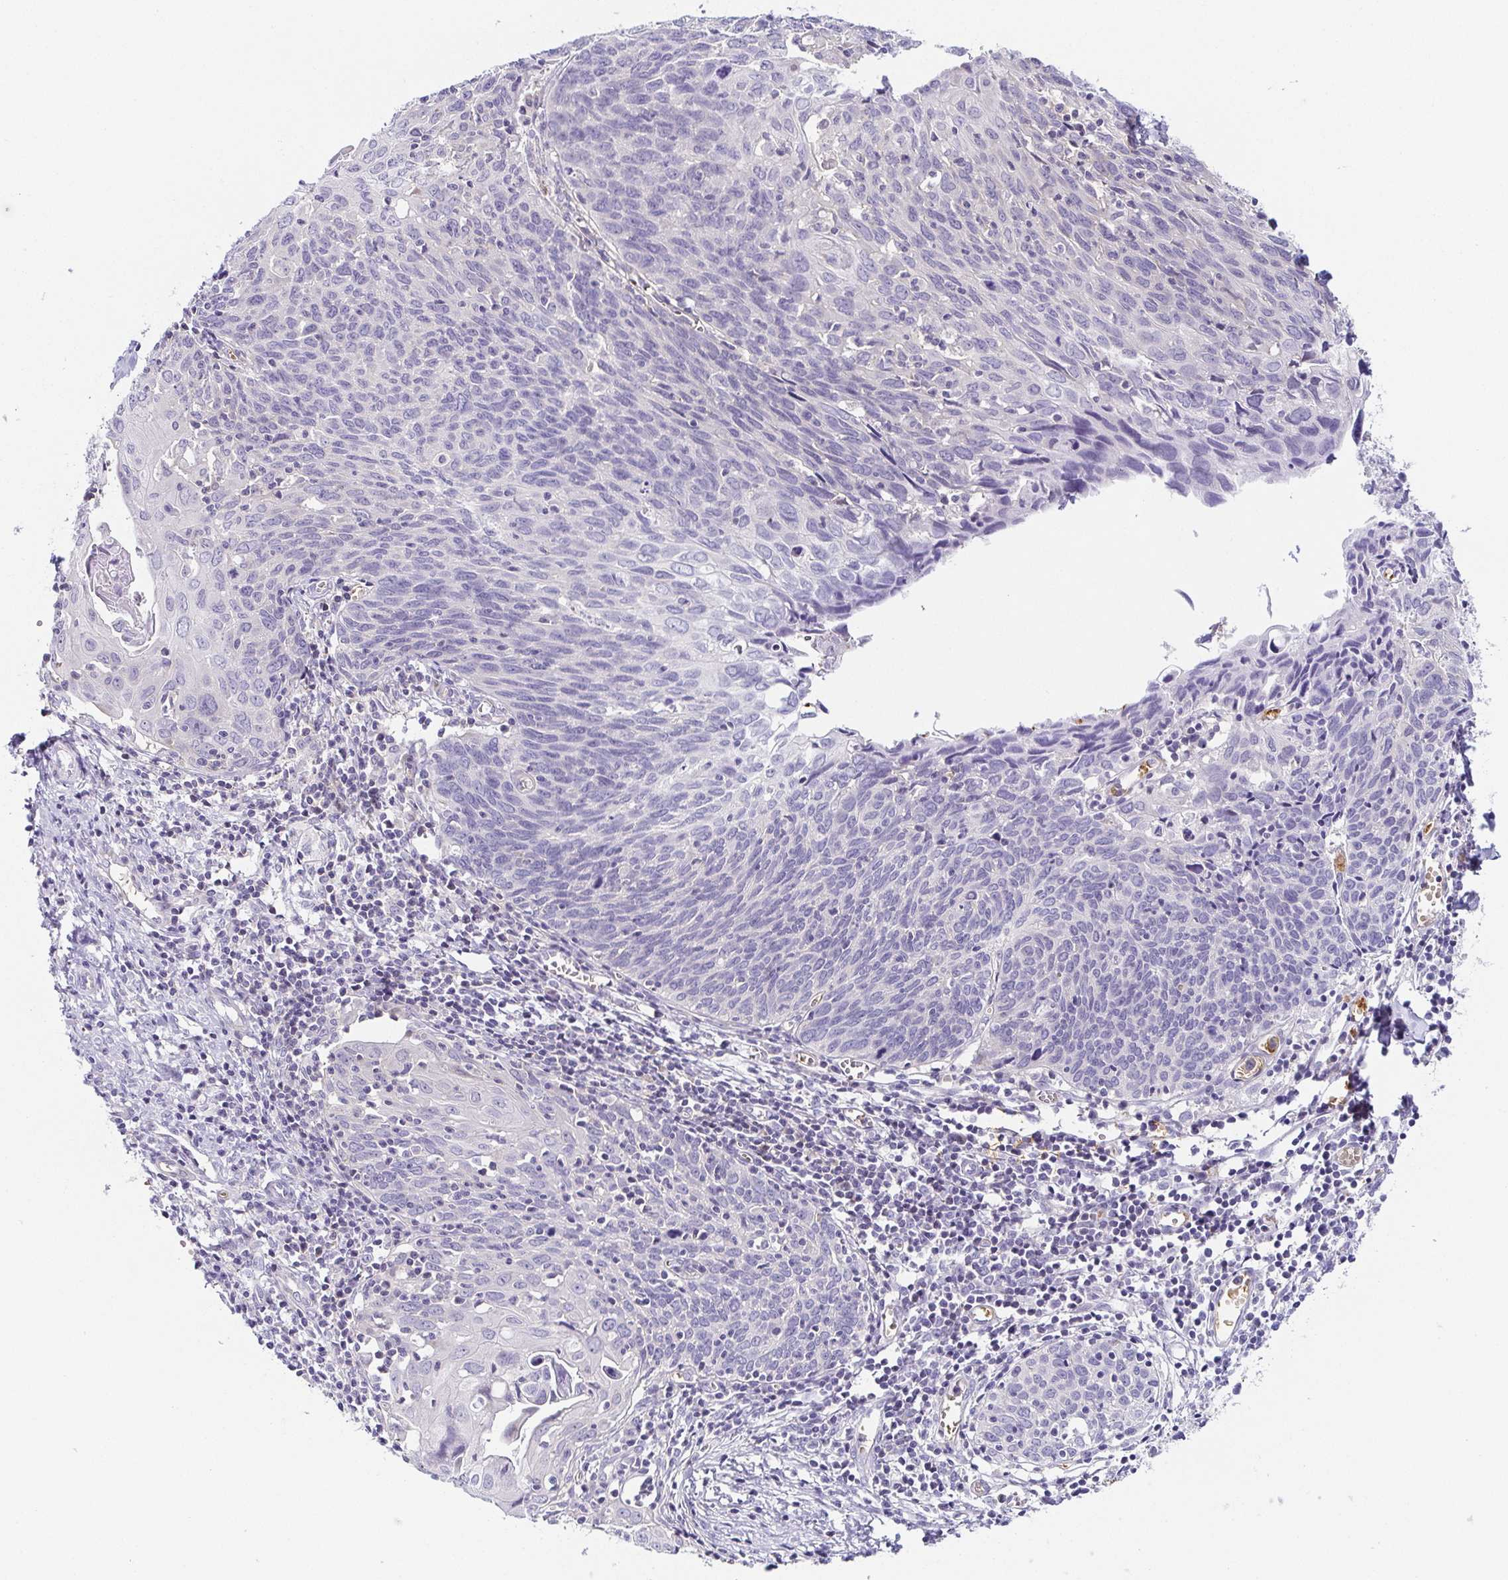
{"staining": {"intensity": "negative", "quantity": "none", "location": "none"}, "tissue": "cervical cancer", "cell_type": "Tumor cells", "image_type": "cancer", "snomed": [{"axis": "morphology", "description": "Squamous cell carcinoma, NOS"}, {"axis": "topography", "description": "Cervix"}], "caption": "An immunohistochemistry image of squamous cell carcinoma (cervical) is shown. There is no staining in tumor cells of squamous cell carcinoma (cervical).", "gene": "FAM162B", "patient": {"sex": "female", "age": 39}}